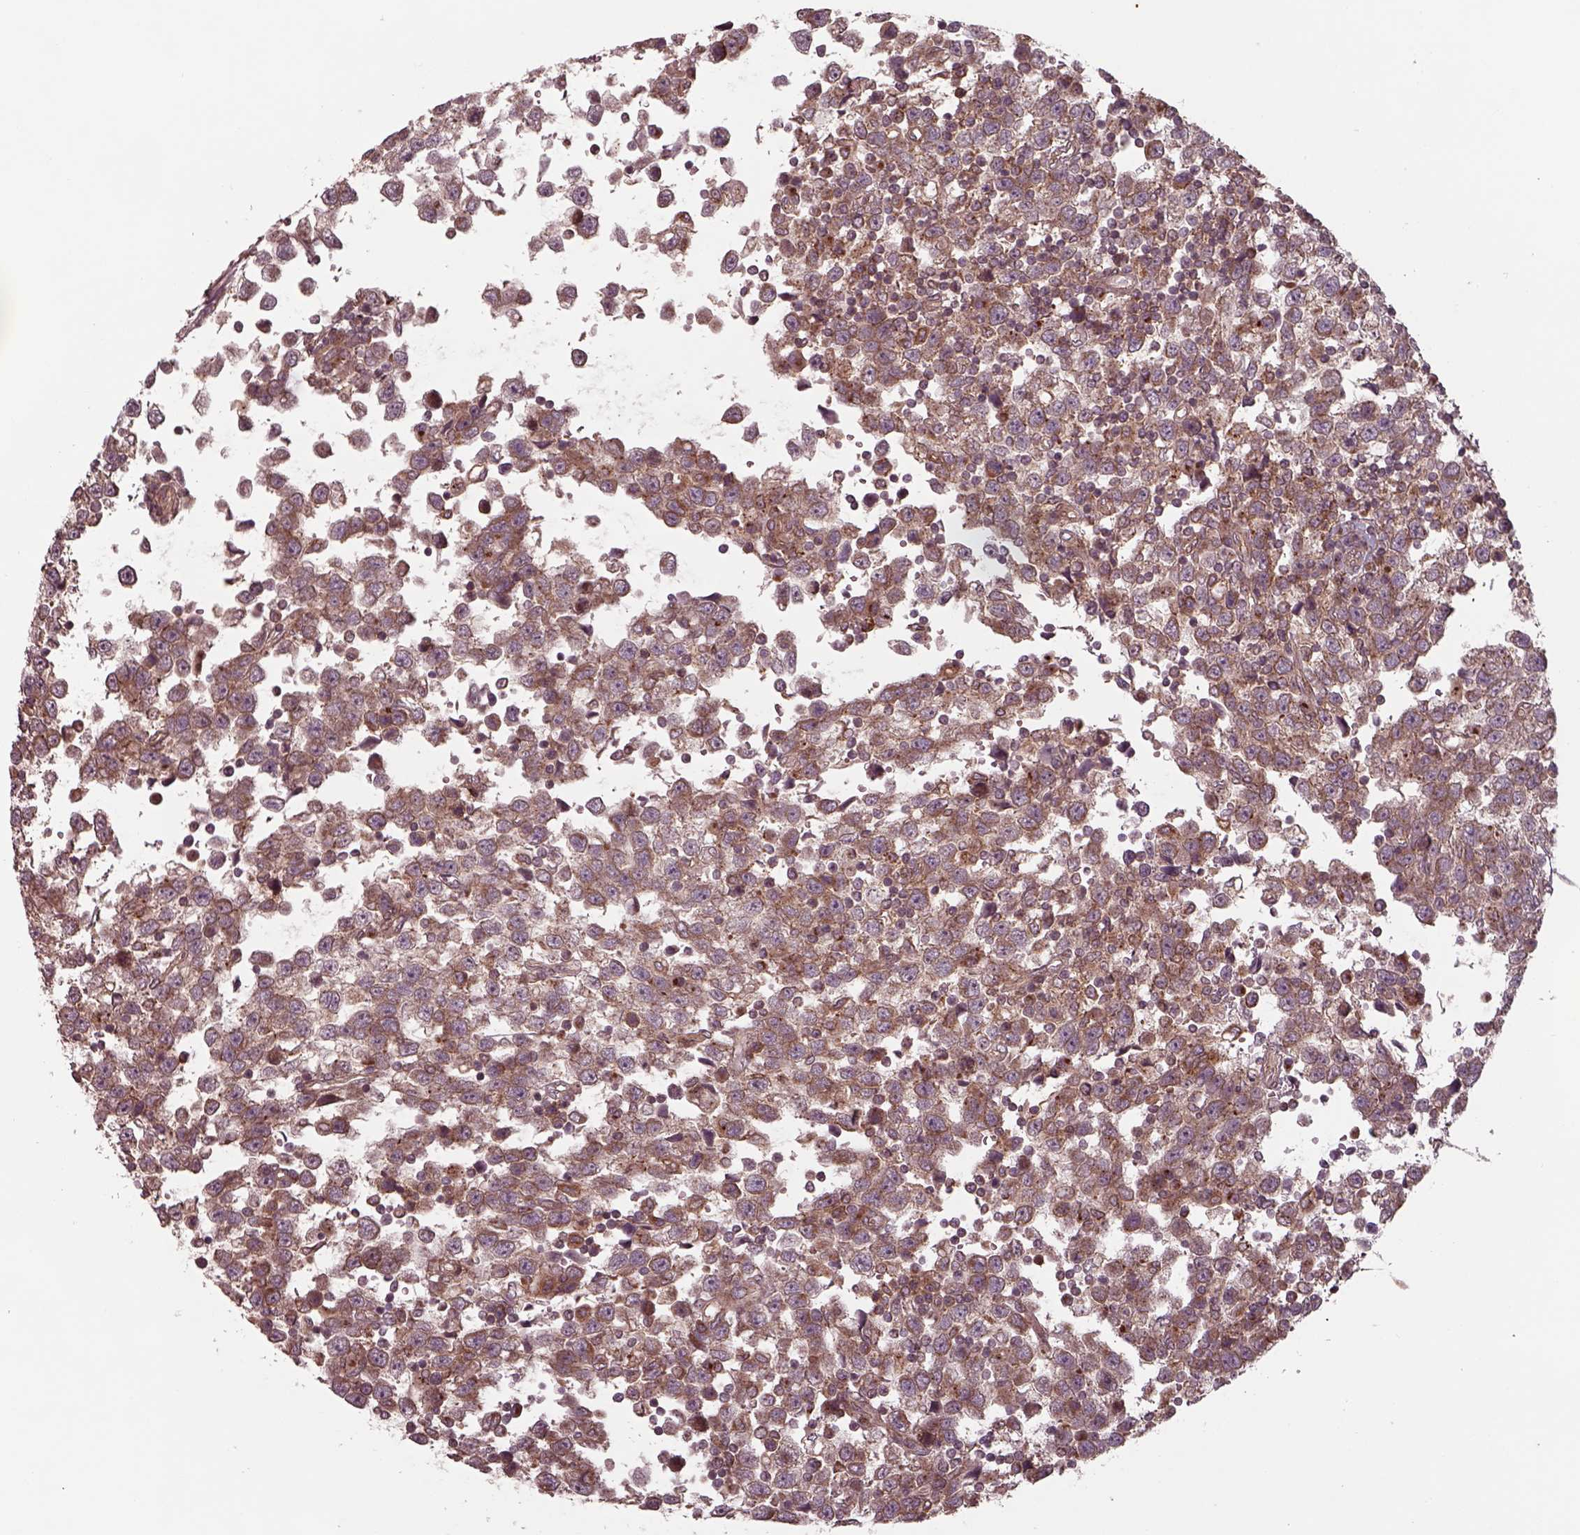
{"staining": {"intensity": "moderate", "quantity": ">75%", "location": "cytoplasmic/membranous"}, "tissue": "testis cancer", "cell_type": "Tumor cells", "image_type": "cancer", "snomed": [{"axis": "morphology", "description": "Seminoma, NOS"}, {"axis": "topography", "description": "Testis"}], "caption": "Testis cancer tissue exhibits moderate cytoplasmic/membranous expression in approximately >75% of tumor cells, visualized by immunohistochemistry.", "gene": "CHMP3", "patient": {"sex": "male", "age": 34}}